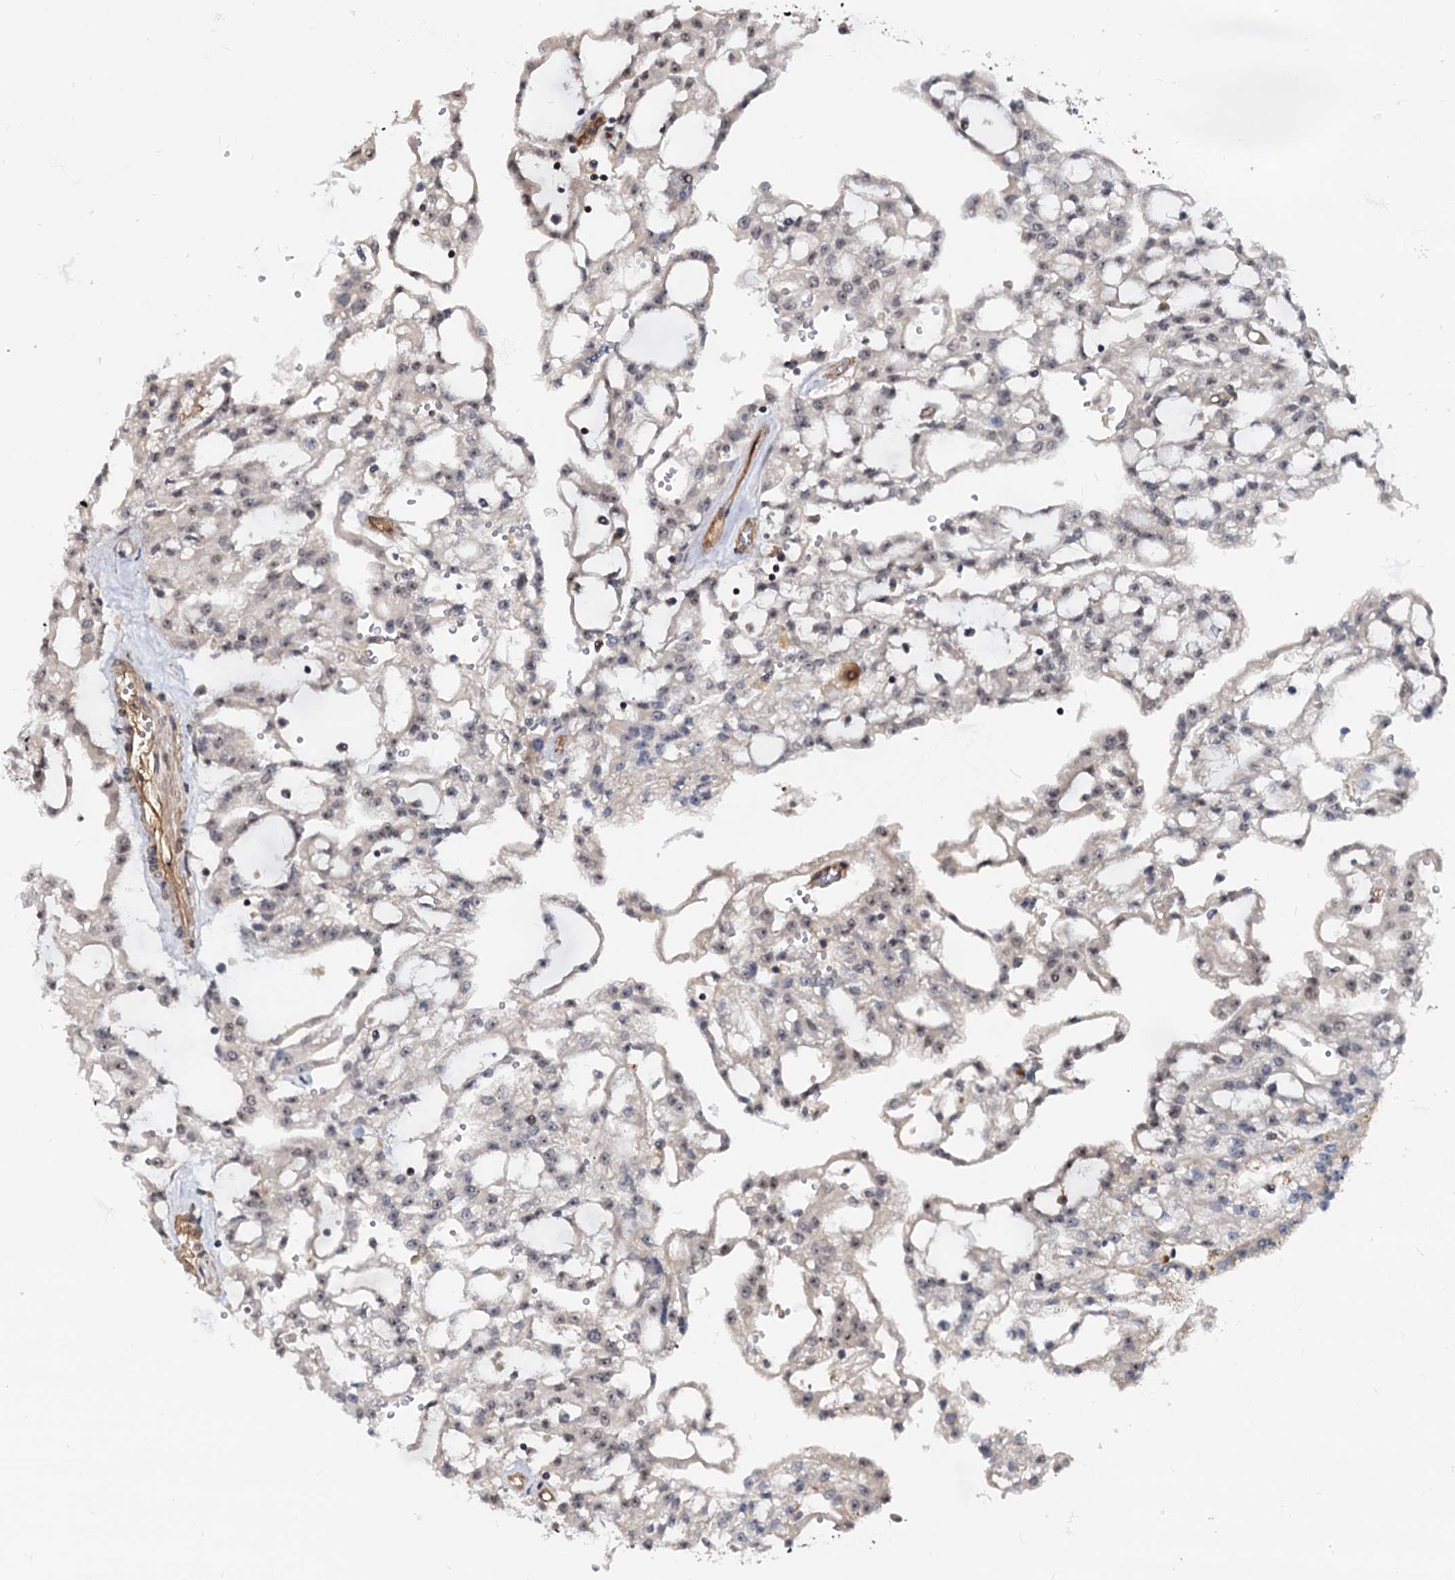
{"staining": {"intensity": "weak", "quantity": "25%-75%", "location": "nuclear"}, "tissue": "renal cancer", "cell_type": "Tumor cells", "image_type": "cancer", "snomed": [{"axis": "morphology", "description": "Adenocarcinoma, NOS"}, {"axis": "topography", "description": "Kidney"}], "caption": "Immunohistochemical staining of human renal adenocarcinoma shows weak nuclear protein positivity in approximately 25%-75% of tumor cells.", "gene": "UBLCP1", "patient": {"sex": "male", "age": 63}}